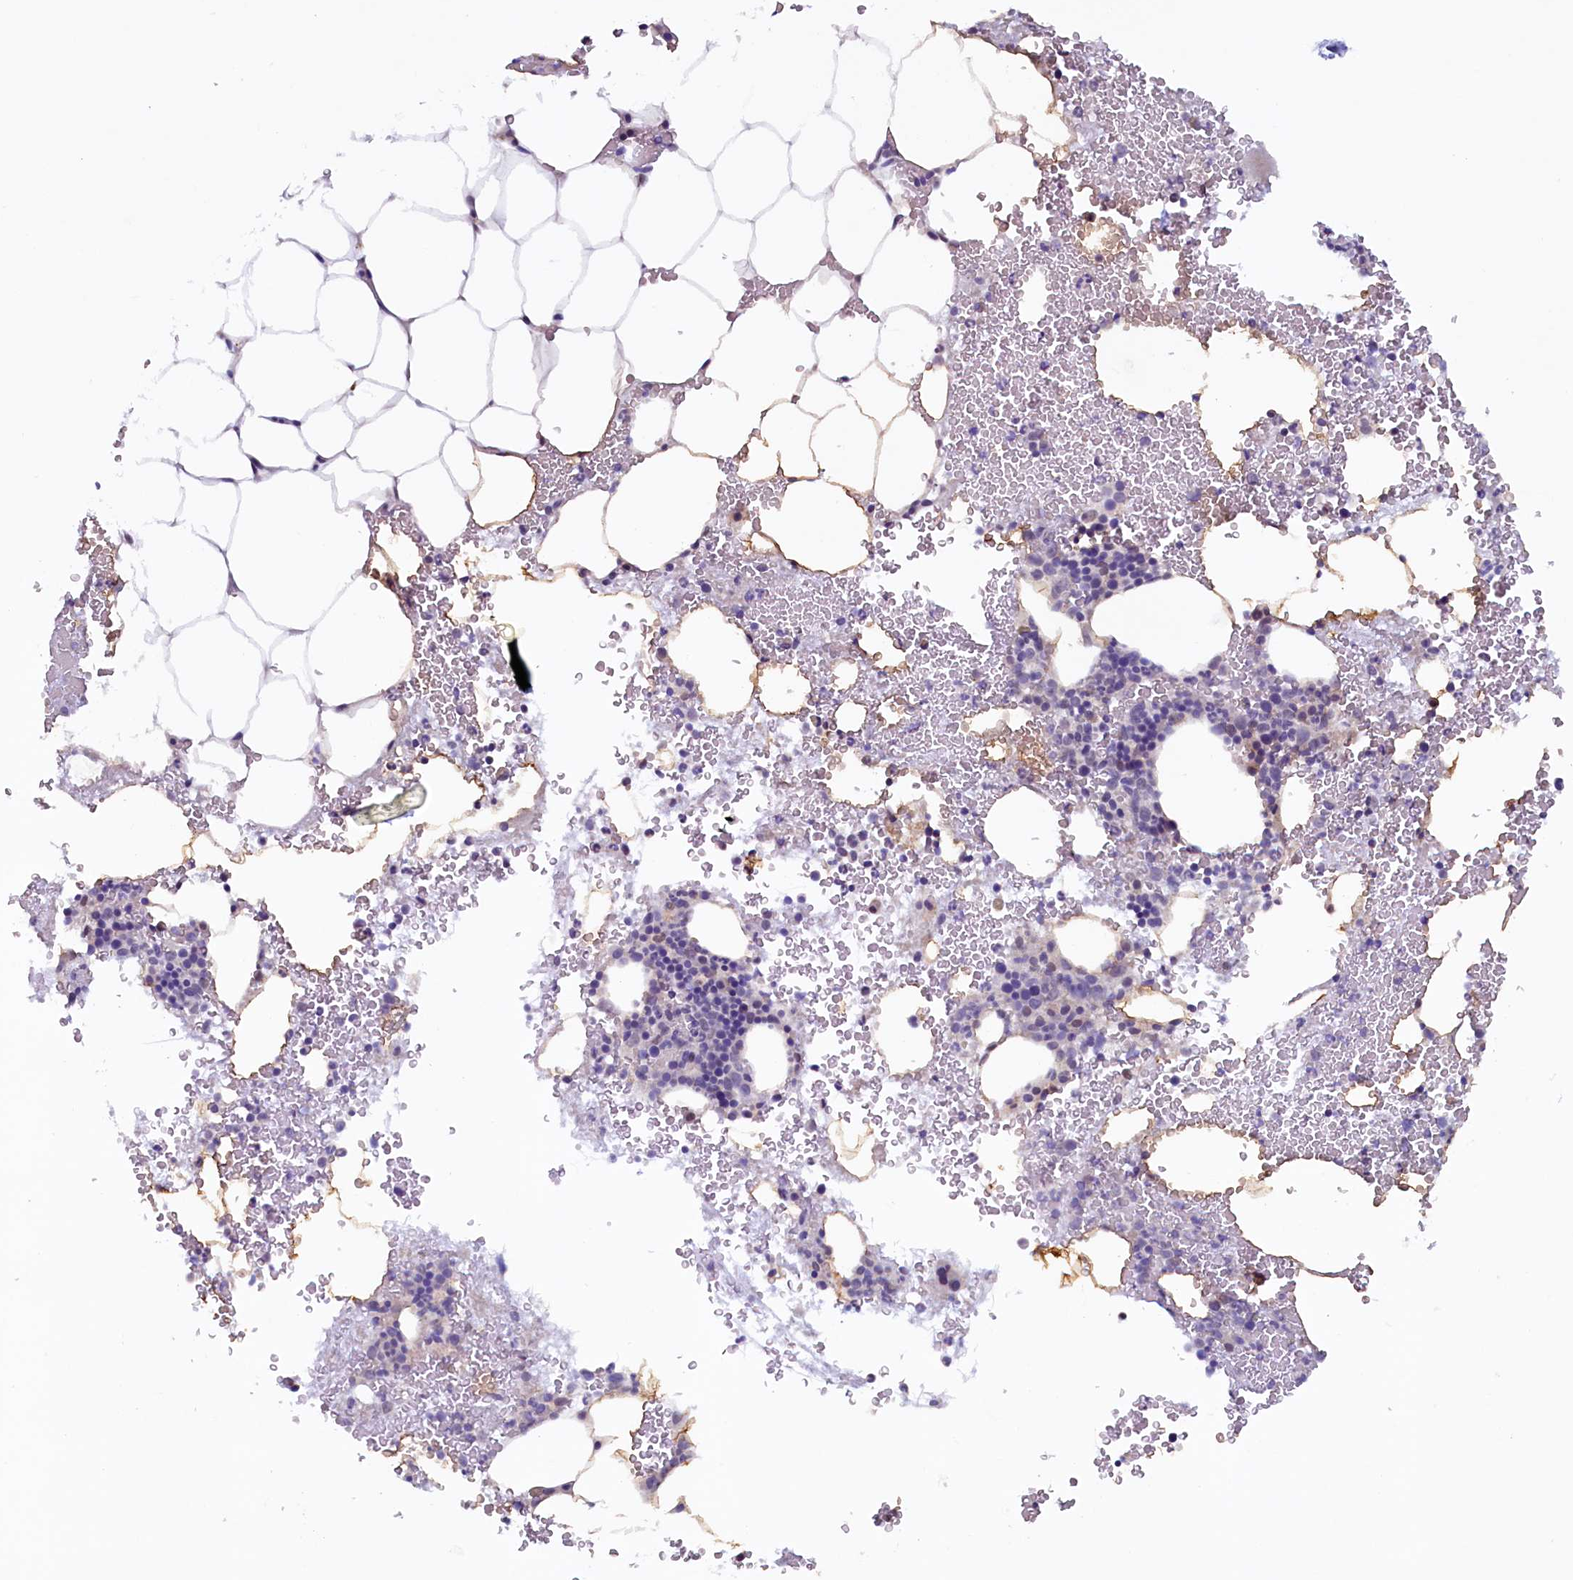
{"staining": {"intensity": "negative", "quantity": "none", "location": "none"}, "tissue": "bone marrow", "cell_type": "Hematopoietic cells", "image_type": "normal", "snomed": [{"axis": "morphology", "description": "Normal tissue, NOS"}, {"axis": "morphology", "description": "Inflammation, NOS"}, {"axis": "topography", "description": "Bone marrow"}], "caption": "Immunohistochemistry image of benign bone marrow: human bone marrow stained with DAB exhibits no significant protein positivity in hematopoietic cells. Brightfield microscopy of IHC stained with DAB (3,3'-diaminobenzidine) (brown) and hematoxylin (blue), captured at high magnification.", "gene": "PACSIN3", "patient": {"sex": "female", "age": 78}}